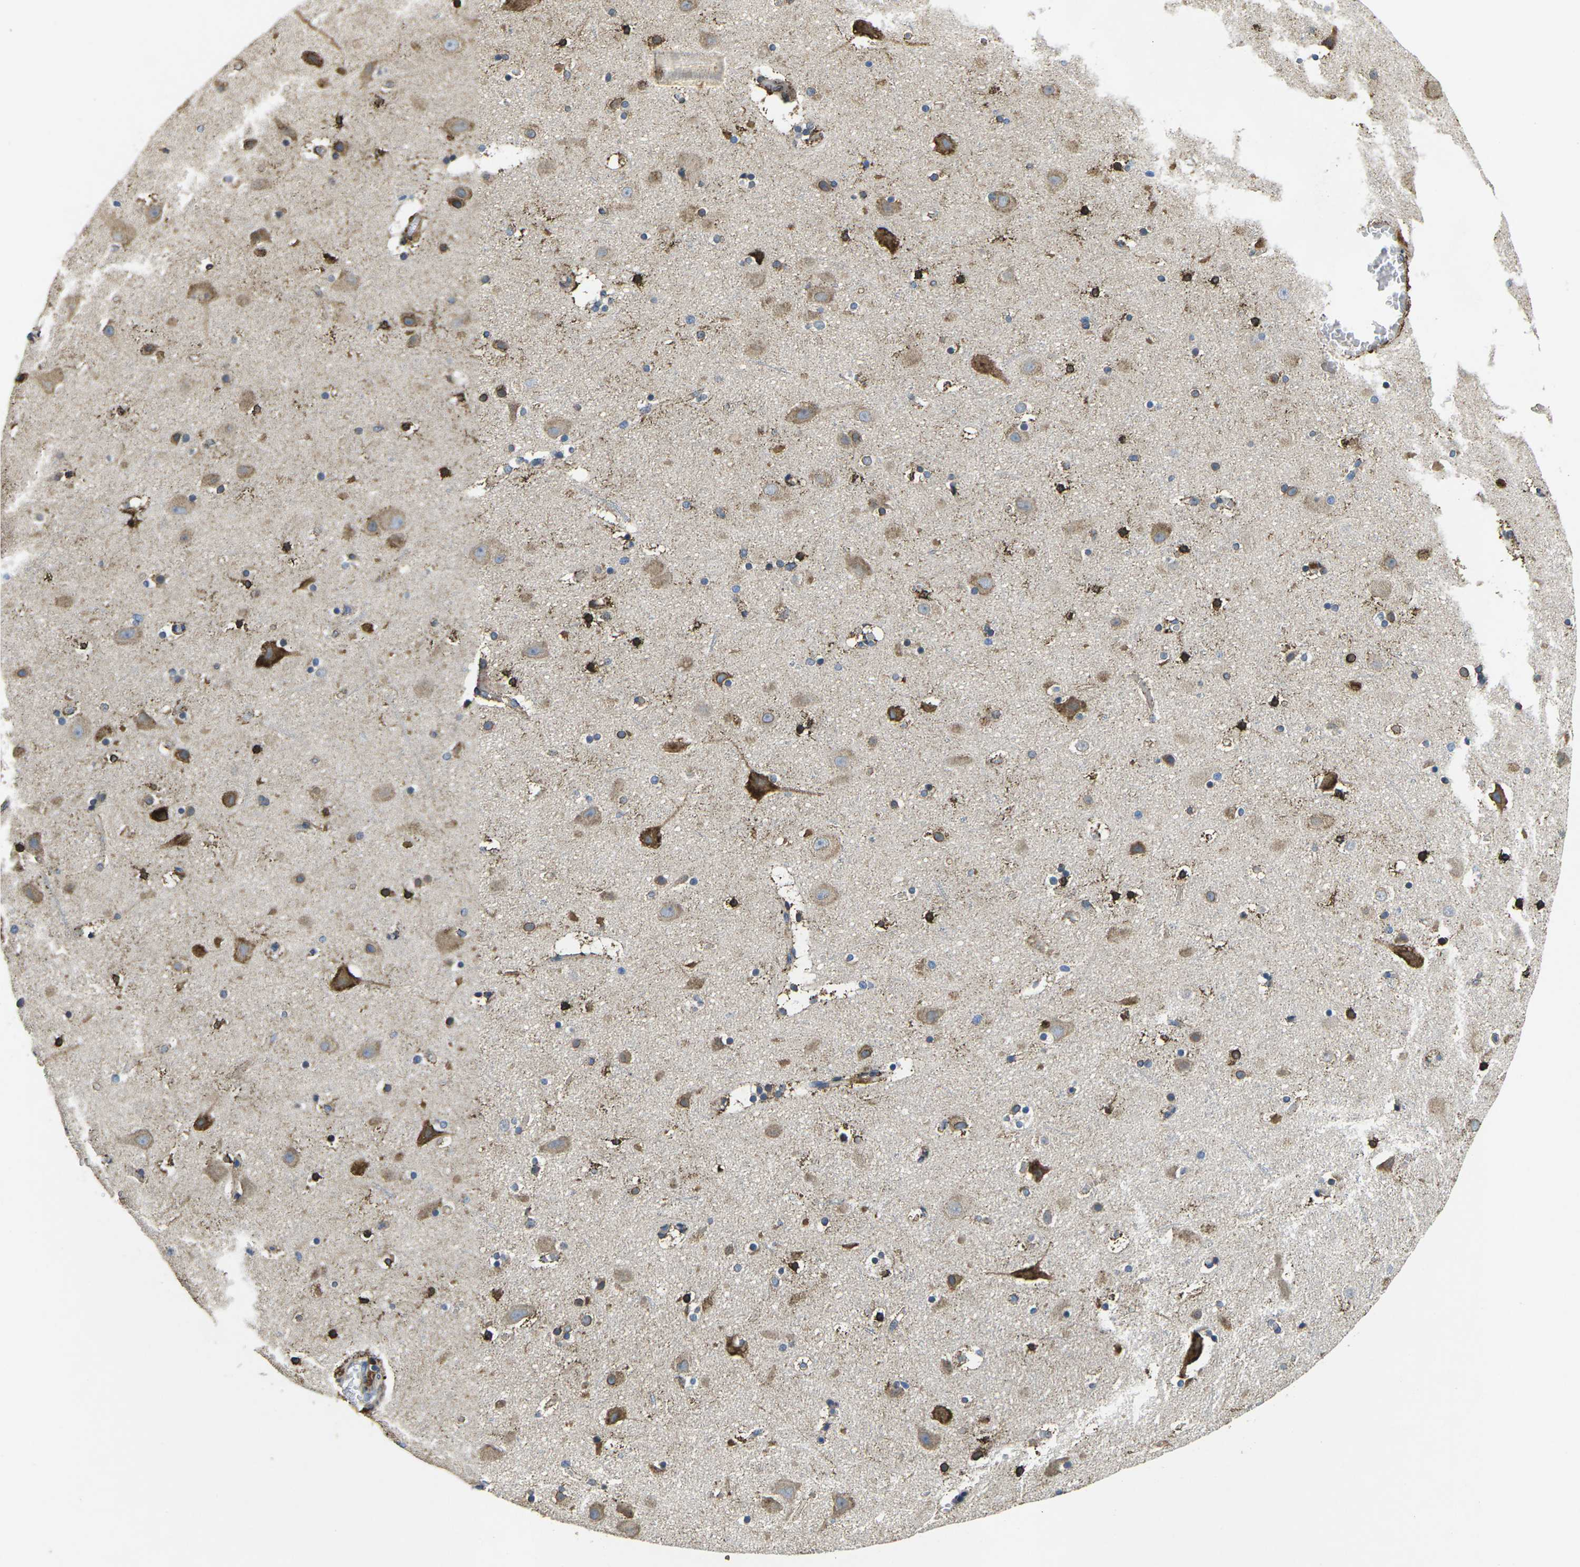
{"staining": {"intensity": "moderate", "quantity": "25%-75%", "location": "cytoplasmic/membranous"}, "tissue": "cerebral cortex", "cell_type": "Endothelial cells", "image_type": "normal", "snomed": [{"axis": "morphology", "description": "Normal tissue, NOS"}, {"axis": "topography", "description": "Cerebral cortex"}], "caption": "This is an image of immunohistochemistry staining of normal cerebral cortex, which shows moderate staining in the cytoplasmic/membranous of endothelial cells.", "gene": "PDZD8", "patient": {"sex": "male", "age": 45}}